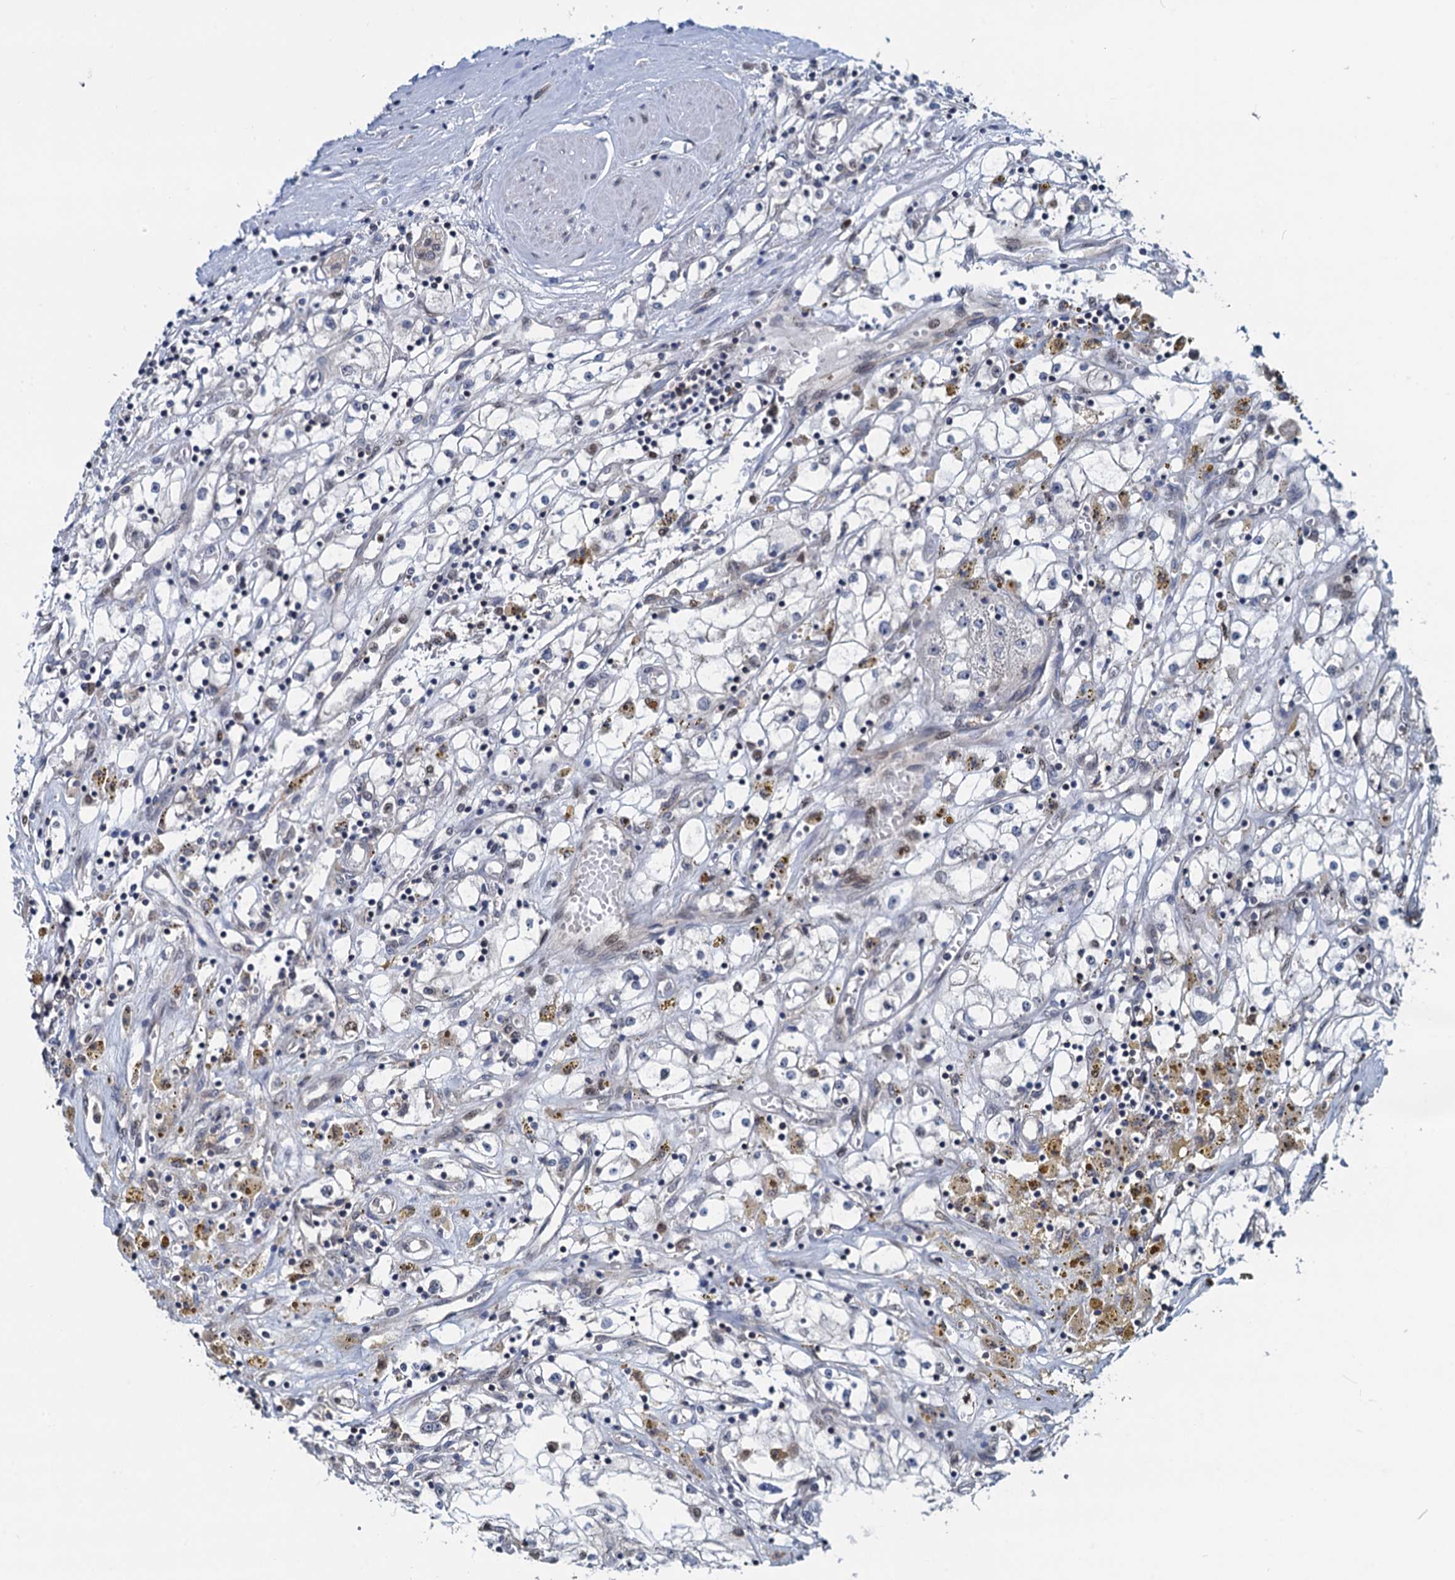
{"staining": {"intensity": "negative", "quantity": "none", "location": "none"}, "tissue": "renal cancer", "cell_type": "Tumor cells", "image_type": "cancer", "snomed": [{"axis": "morphology", "description": "Adenocarcinoma, NOS"}, {"axis": "topography", "description": "Kidney"}], "caption": "A histopathology image of human renal cancer (adenocarcinoma) is negative for staining in tumor cells.", "gene": "RNF125", "patient": {"sex": "male", "age": 56}}